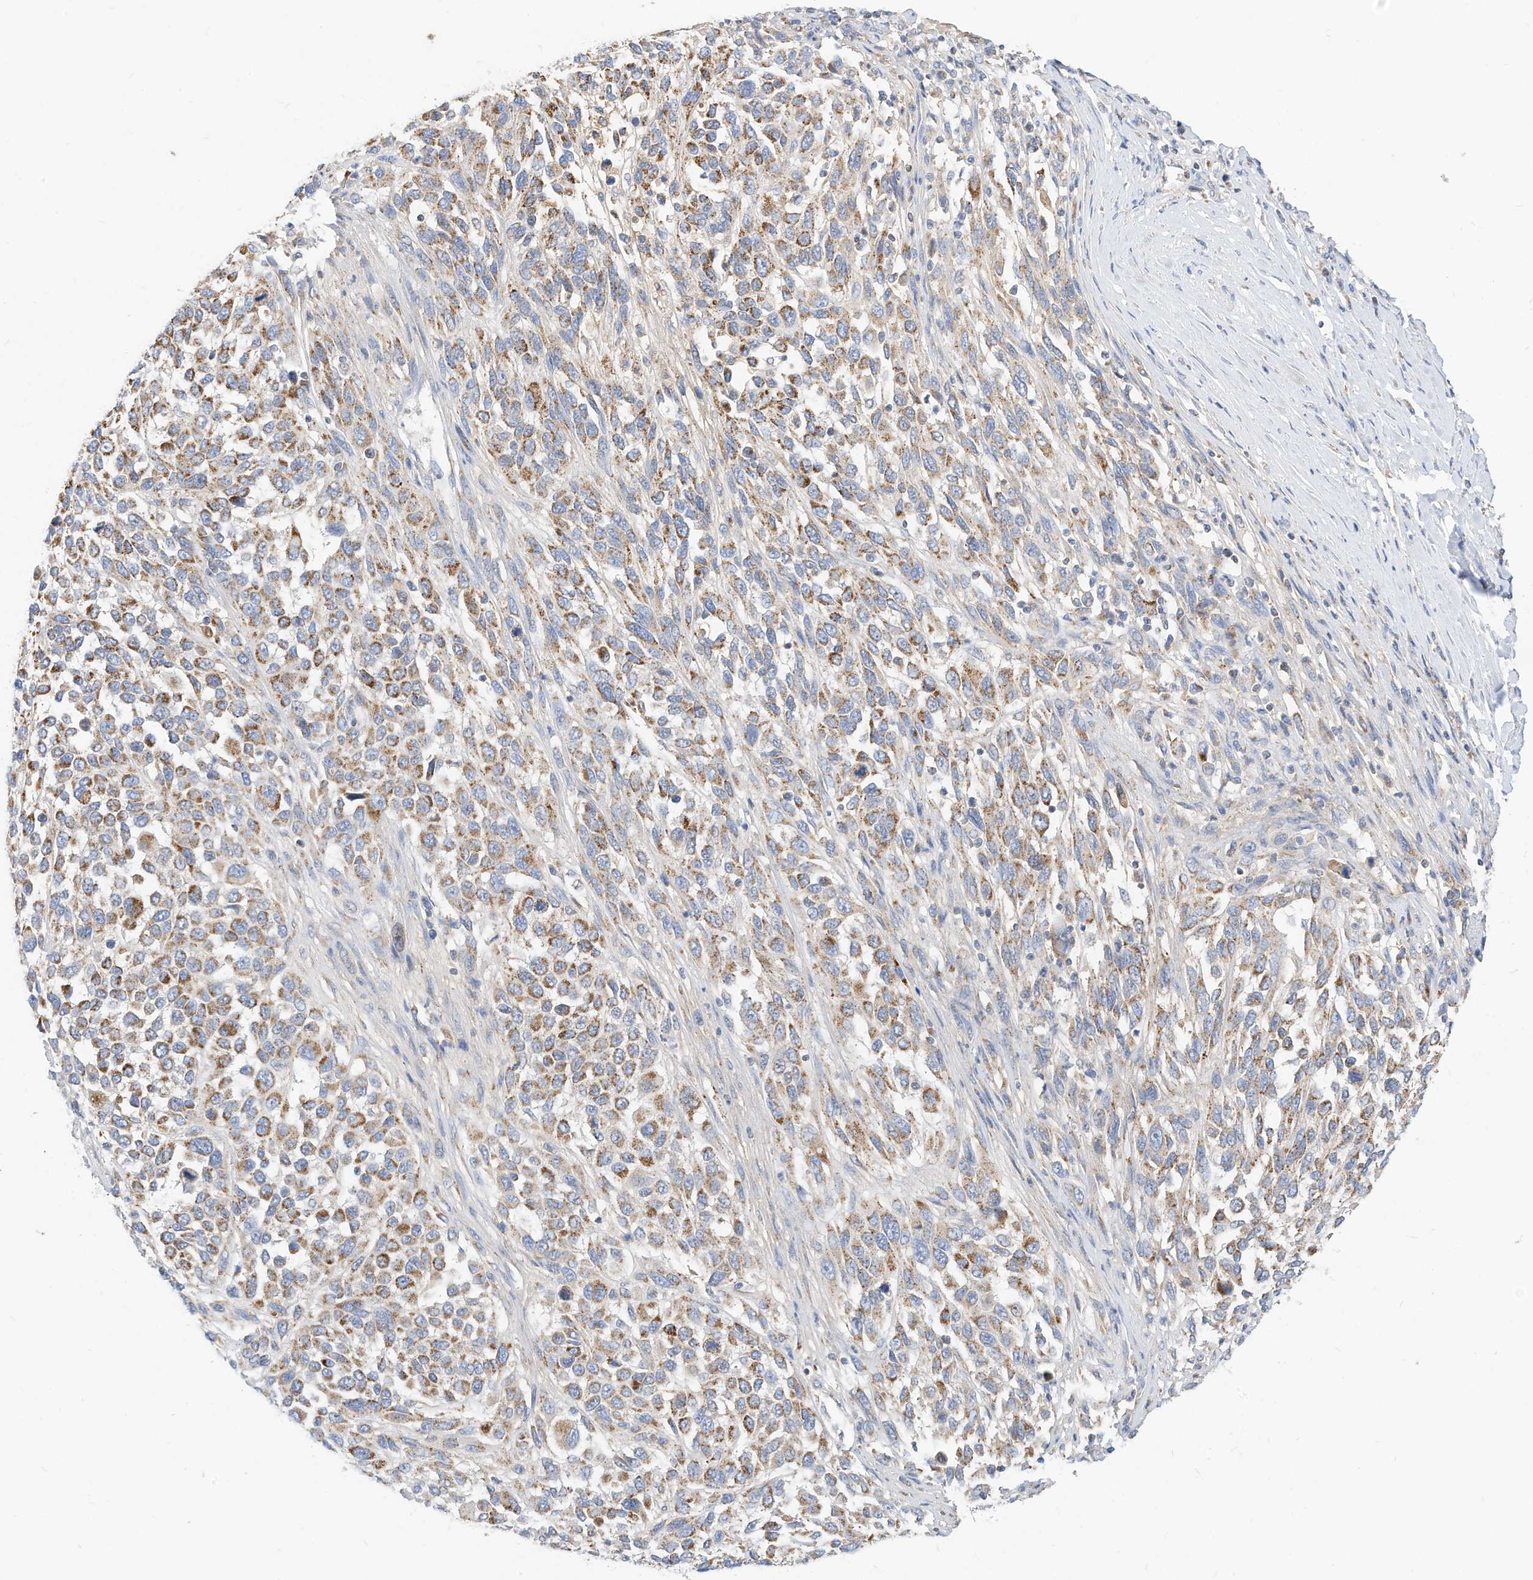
{"staining": {"intensity": "moderate", "quantity": ">75%", "location": "cytoplasmic/membranous"}, "tissue": "melanoma", "cell_type": "Tumor cells", "image_type": "cancer", "snomed": [{"axis": "morphology", "description": "Malignant melanoma, Metastatic site"}, {"axis": "topography", "description": "Lymph node"}], "caption": "Malignant melanoma (metastatic site) tissue demonstrates moderate cytoplasmic/membranous expression in approximately >75% of tumor cells", "gene": "RHOH", "patient": {"sex": "male", "age": 61}}